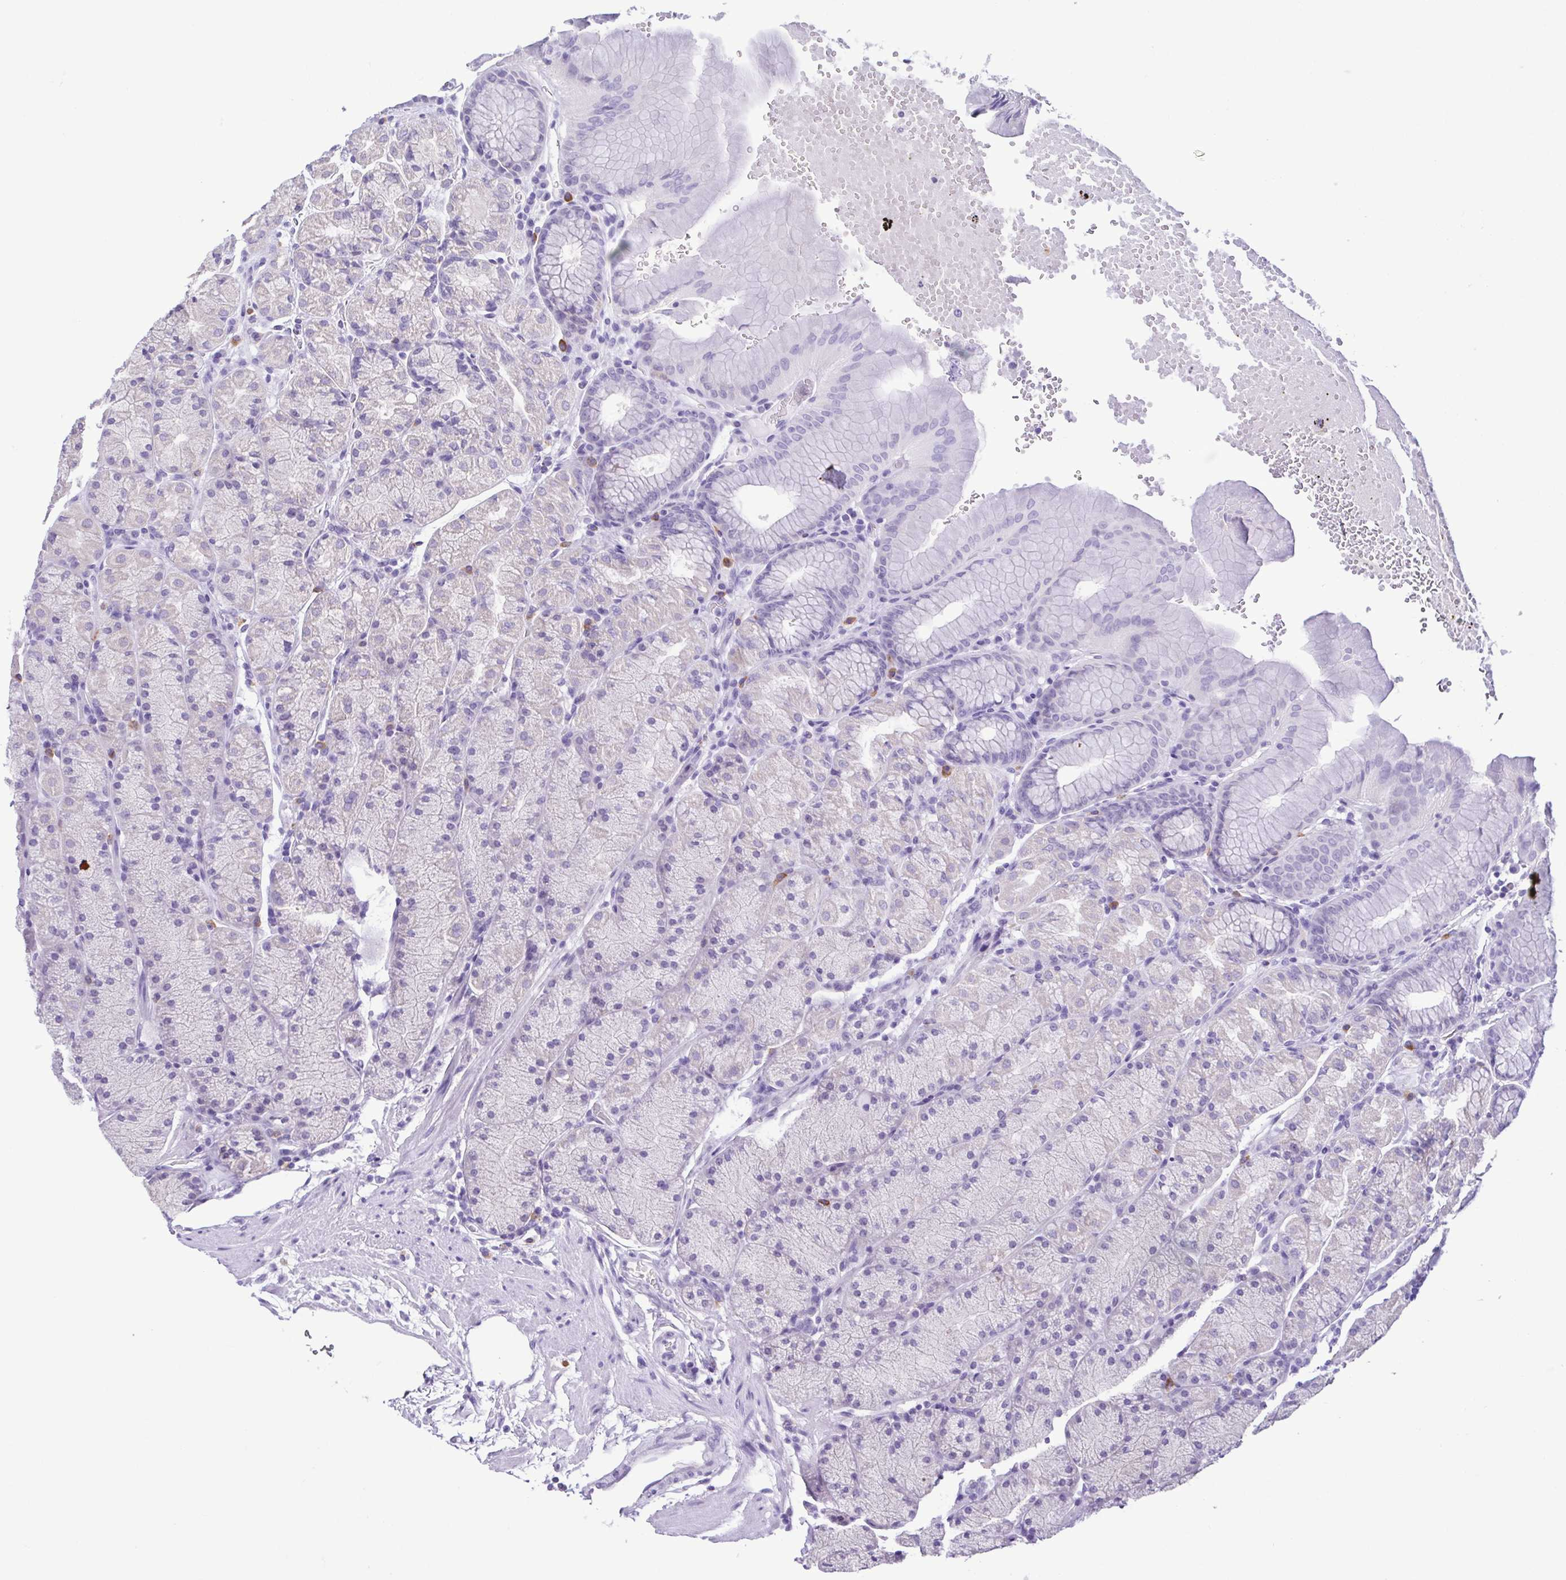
{"staining": {"intensity": "negative", "quantity": "none", "location": "none"}, "tissue": "stomach", "cell_type": "Glandular cells", "image_type": "normal", "snomed": [{"axis": "morphology", "description": "Normal tissue, NOS"}, {"axis": "topography", "description": "Stomach, upper"}, {"axis": "topography", "description": "Stomach"}], "caption": "Glandular cells show no significant positivity in benign stomach.", "gene": "SPATA16", "patient": {"sex": "male", "age": 76}}